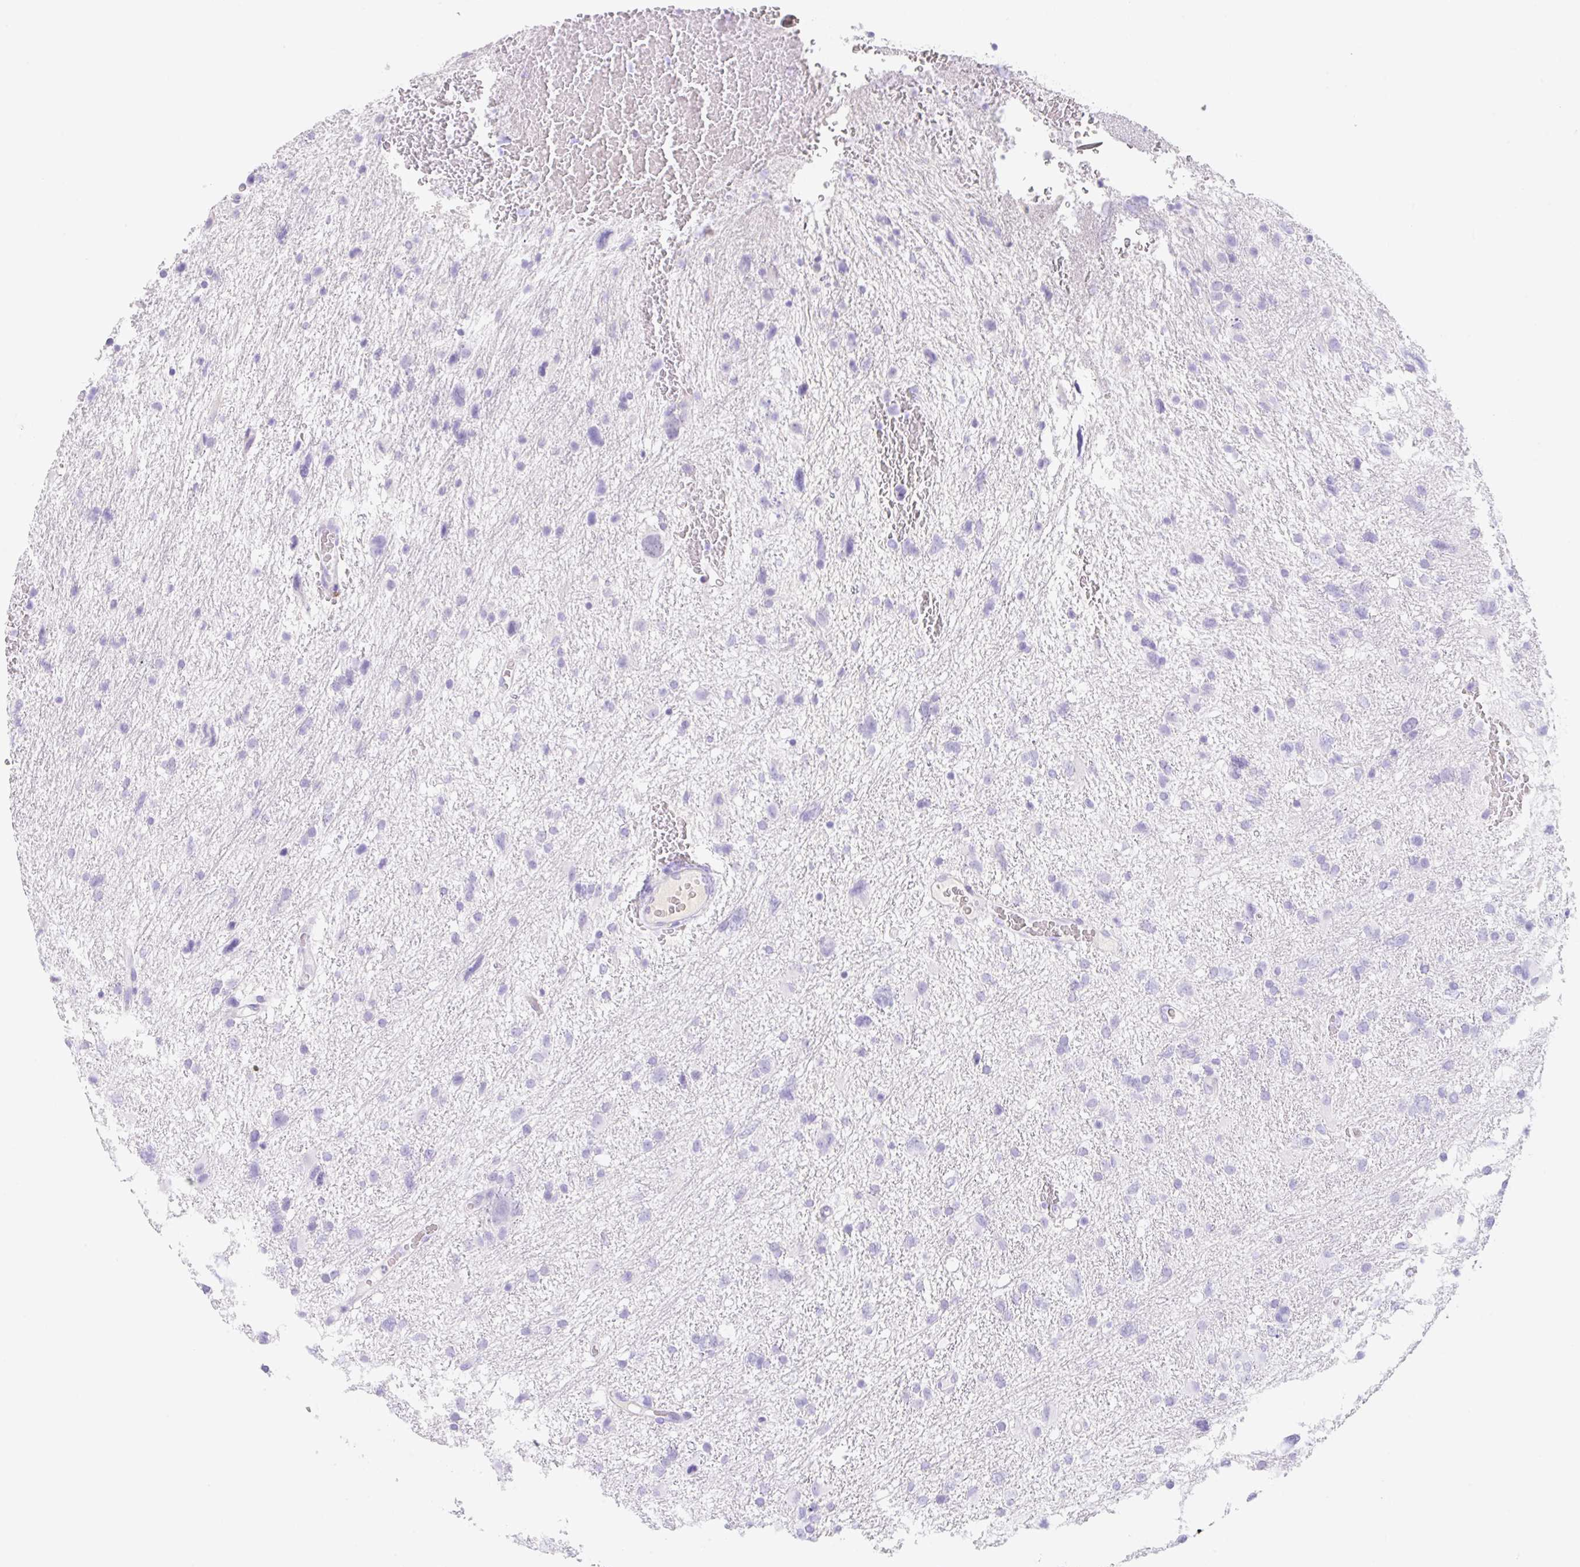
{"staining": {"intensity": "negative", "quantity": "none", "location": "none"}, "tissue": "glioma", "cell_type": "Tumor cells", "image_type": "cancer", "snomed": [{"axis": "morphology", "description": "Glioma, malignant, High grade"}, {"axis": "topography", "description": "Brain"}], "caption": "Glioma stained for a protein using immunohistochemistry shows no expression tumor cells.", "gene": "KLK8", "patient": {"sex": "male", "age": 61}}